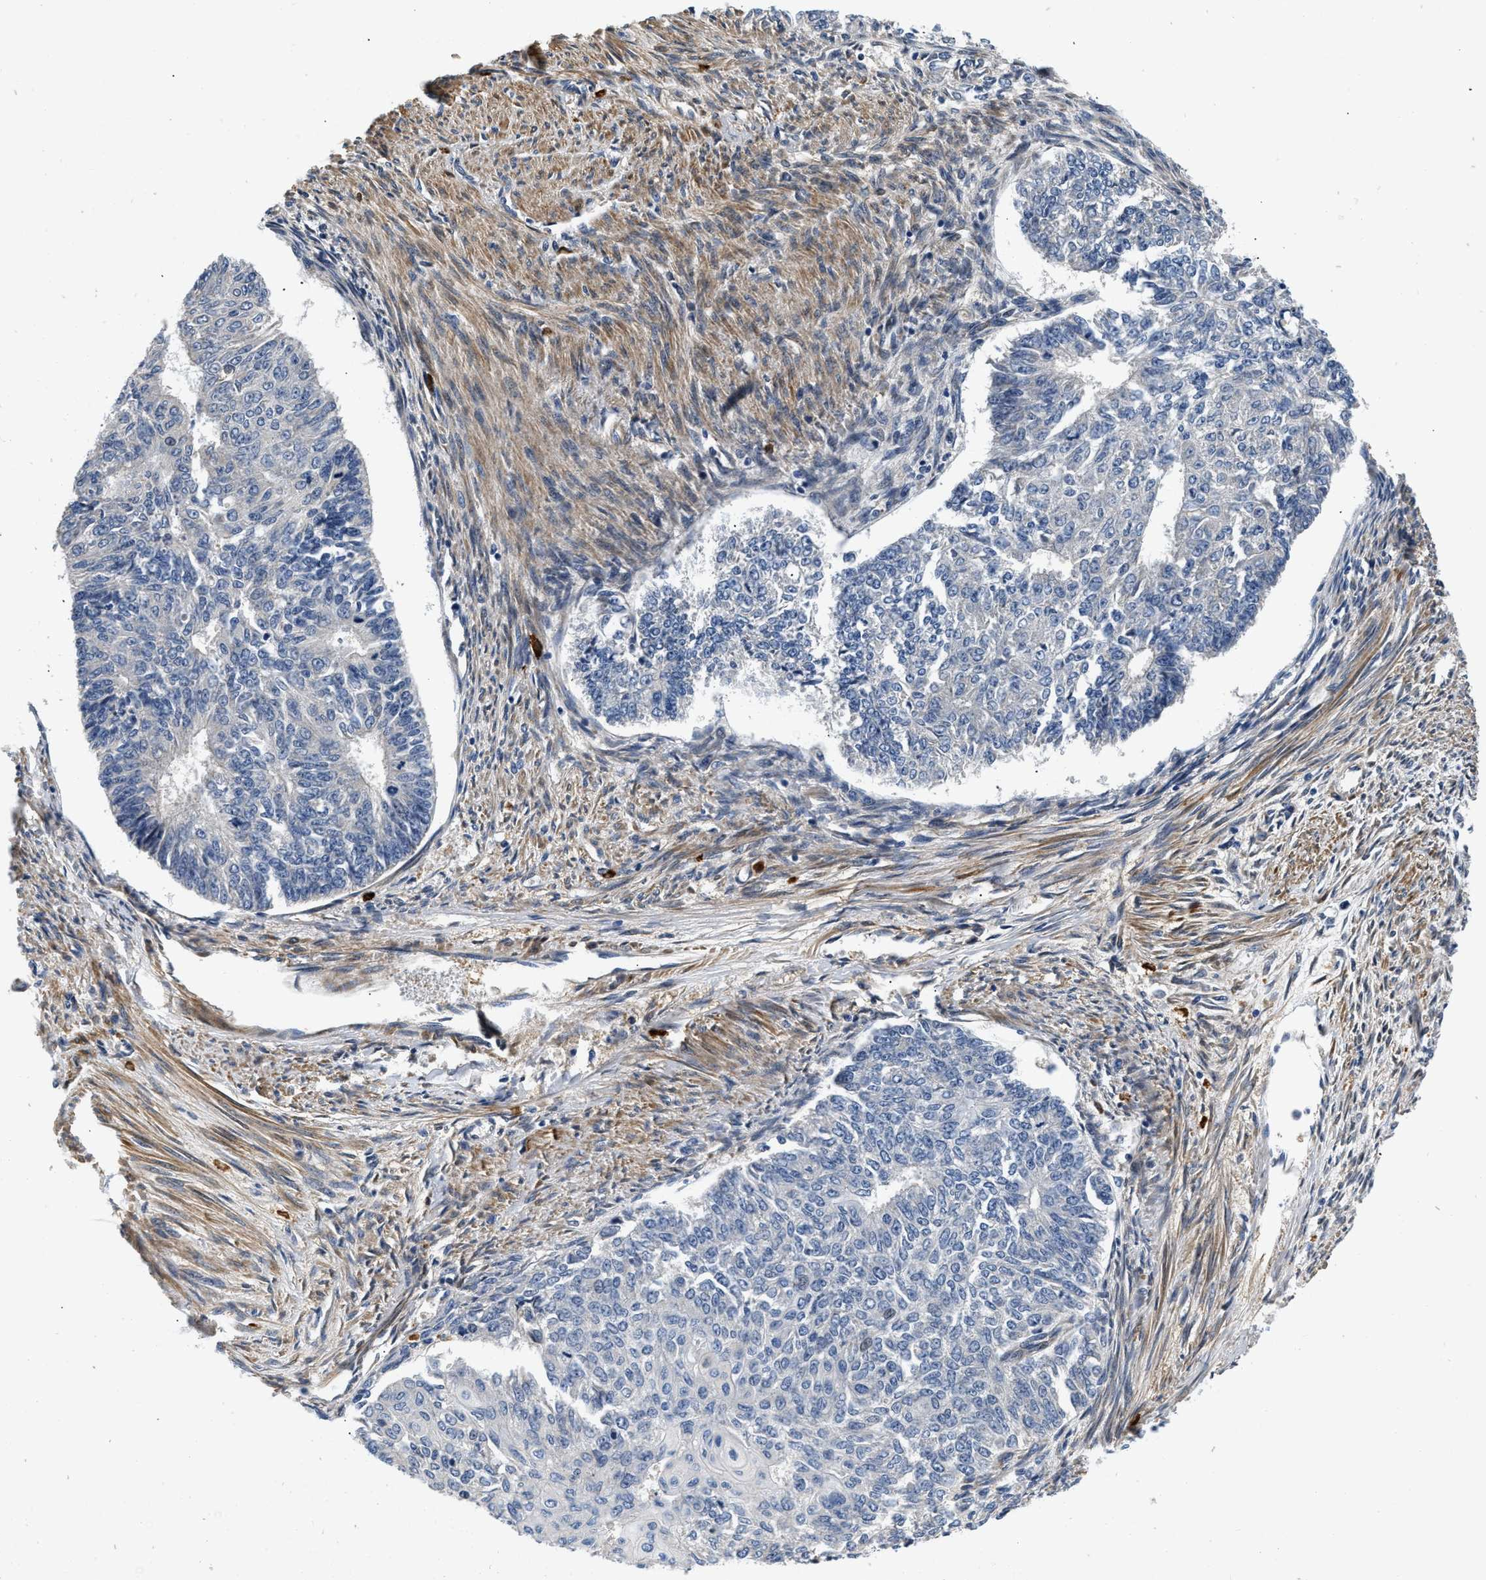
{"staining": {"intensity": "negative", "quantity": "none", "location": "none"}, "tissue": "endometrial cancer", "cell_type": "Tumor cells", "image_type": "cancer", "snomed": [{"axis": "morphology", "description": "Adenocarcinoma, NOS"}, {"axis": "topography", "description": "Endometrium"}], "caption": "This histopathology image is of endometrial cancer stained with immunohistochemistry to label a protein in brown with the nuclei are counter-stained blue. There is no positivity in tumor cells. (Brightfield microscopy of DAB (3,3'-diaminobenzidine) immunohistochemistry (IHC) at high magnification).", "gene": "NME6", "patient": {"sex": "female", "age": 32}}